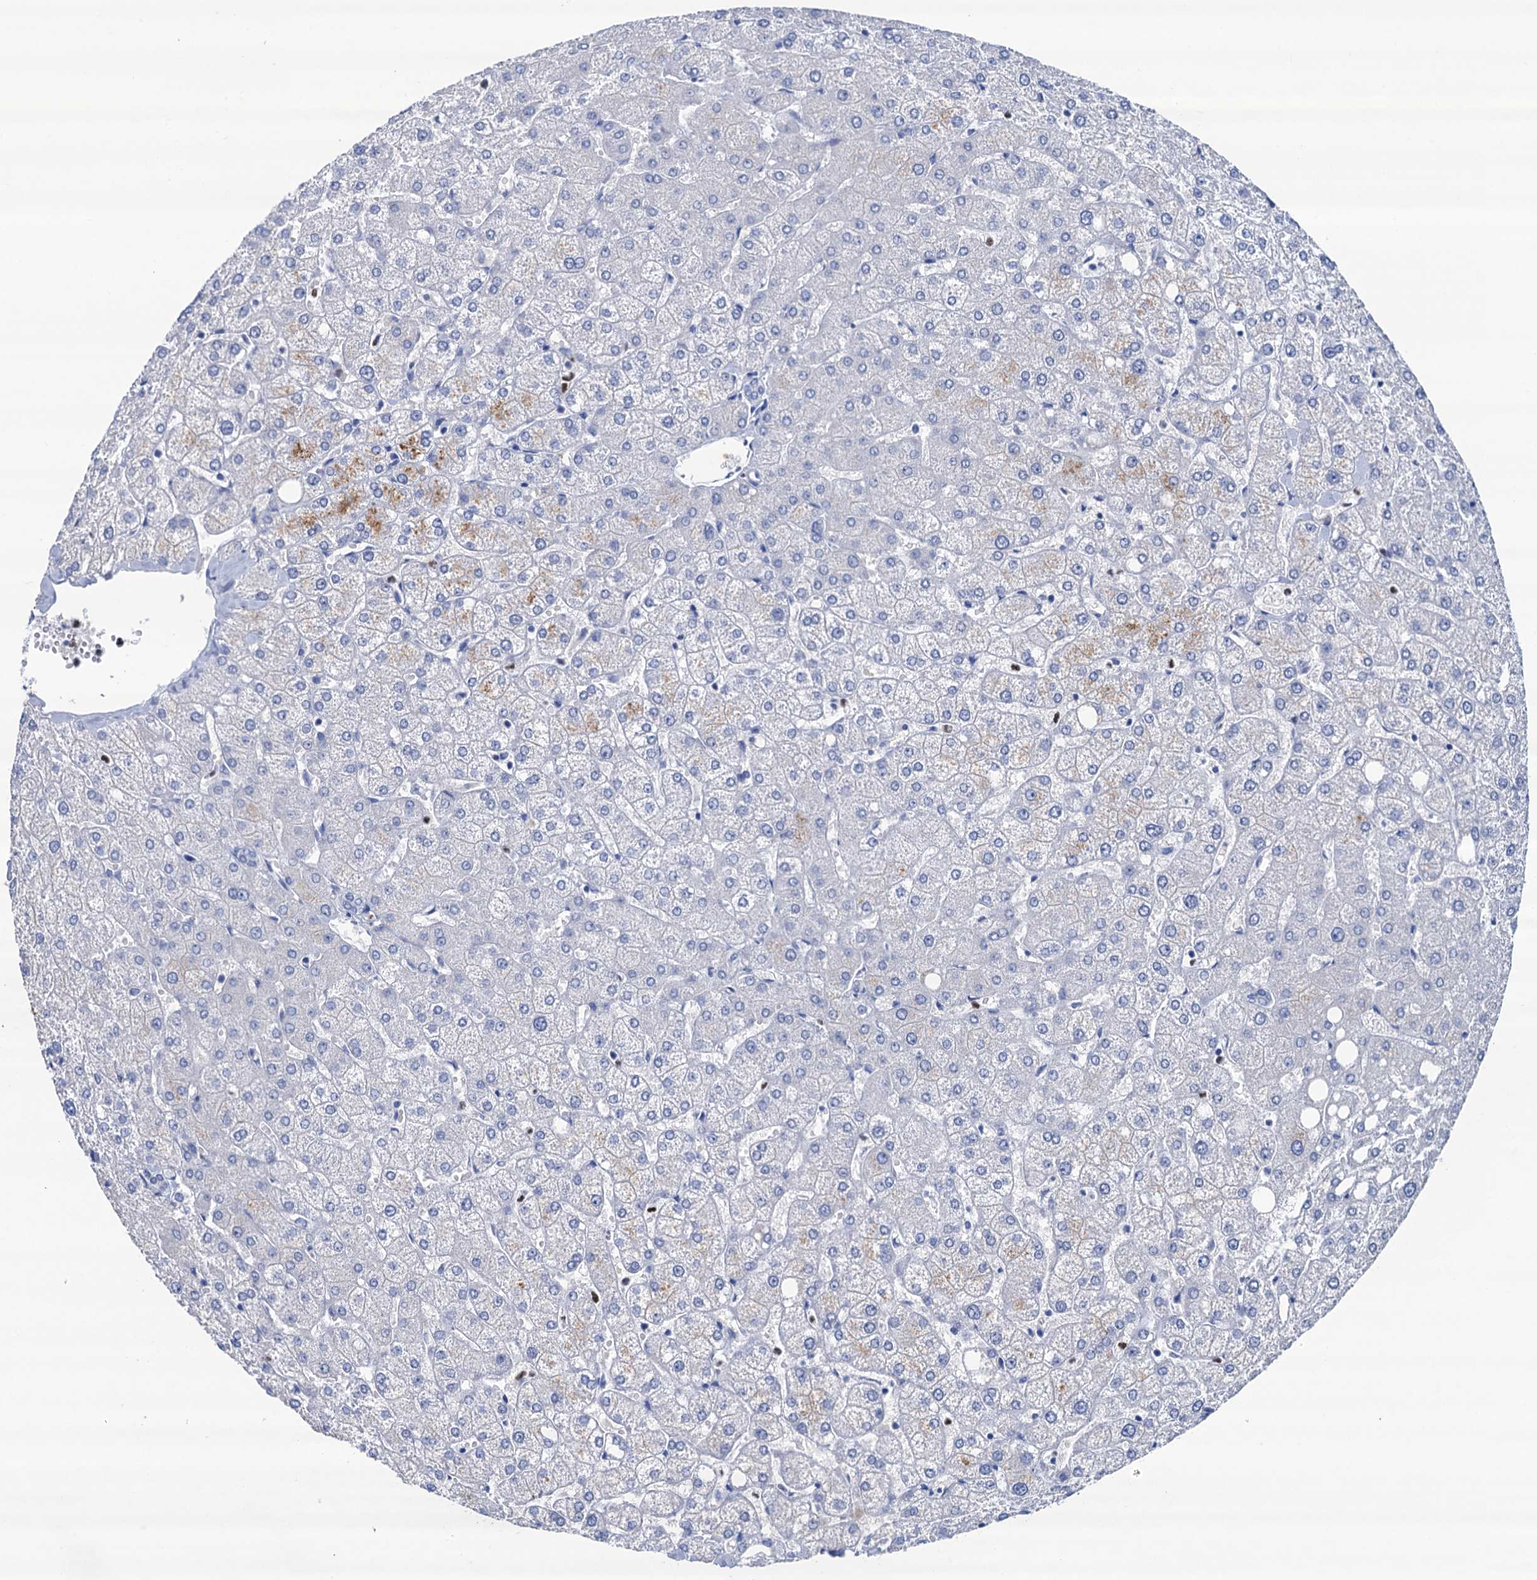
{"staining": {"intensity": "negative", "quantity": "none", "location": "none"}, "tissue": "liver", "cell_type": "Cholangiocytes", "image_type": "normal", "snomed": [{"axis": "morphology", "description": "Normal tissue, NOS"}, {"axis": "topography", "description": "Liver"}], "caption": "Human liver stained for a protein using immunohistochemistry shows no positivity in cholangiocytes.", "gene": "RHCG", "patient": {"sex": "female", "age": 54}}